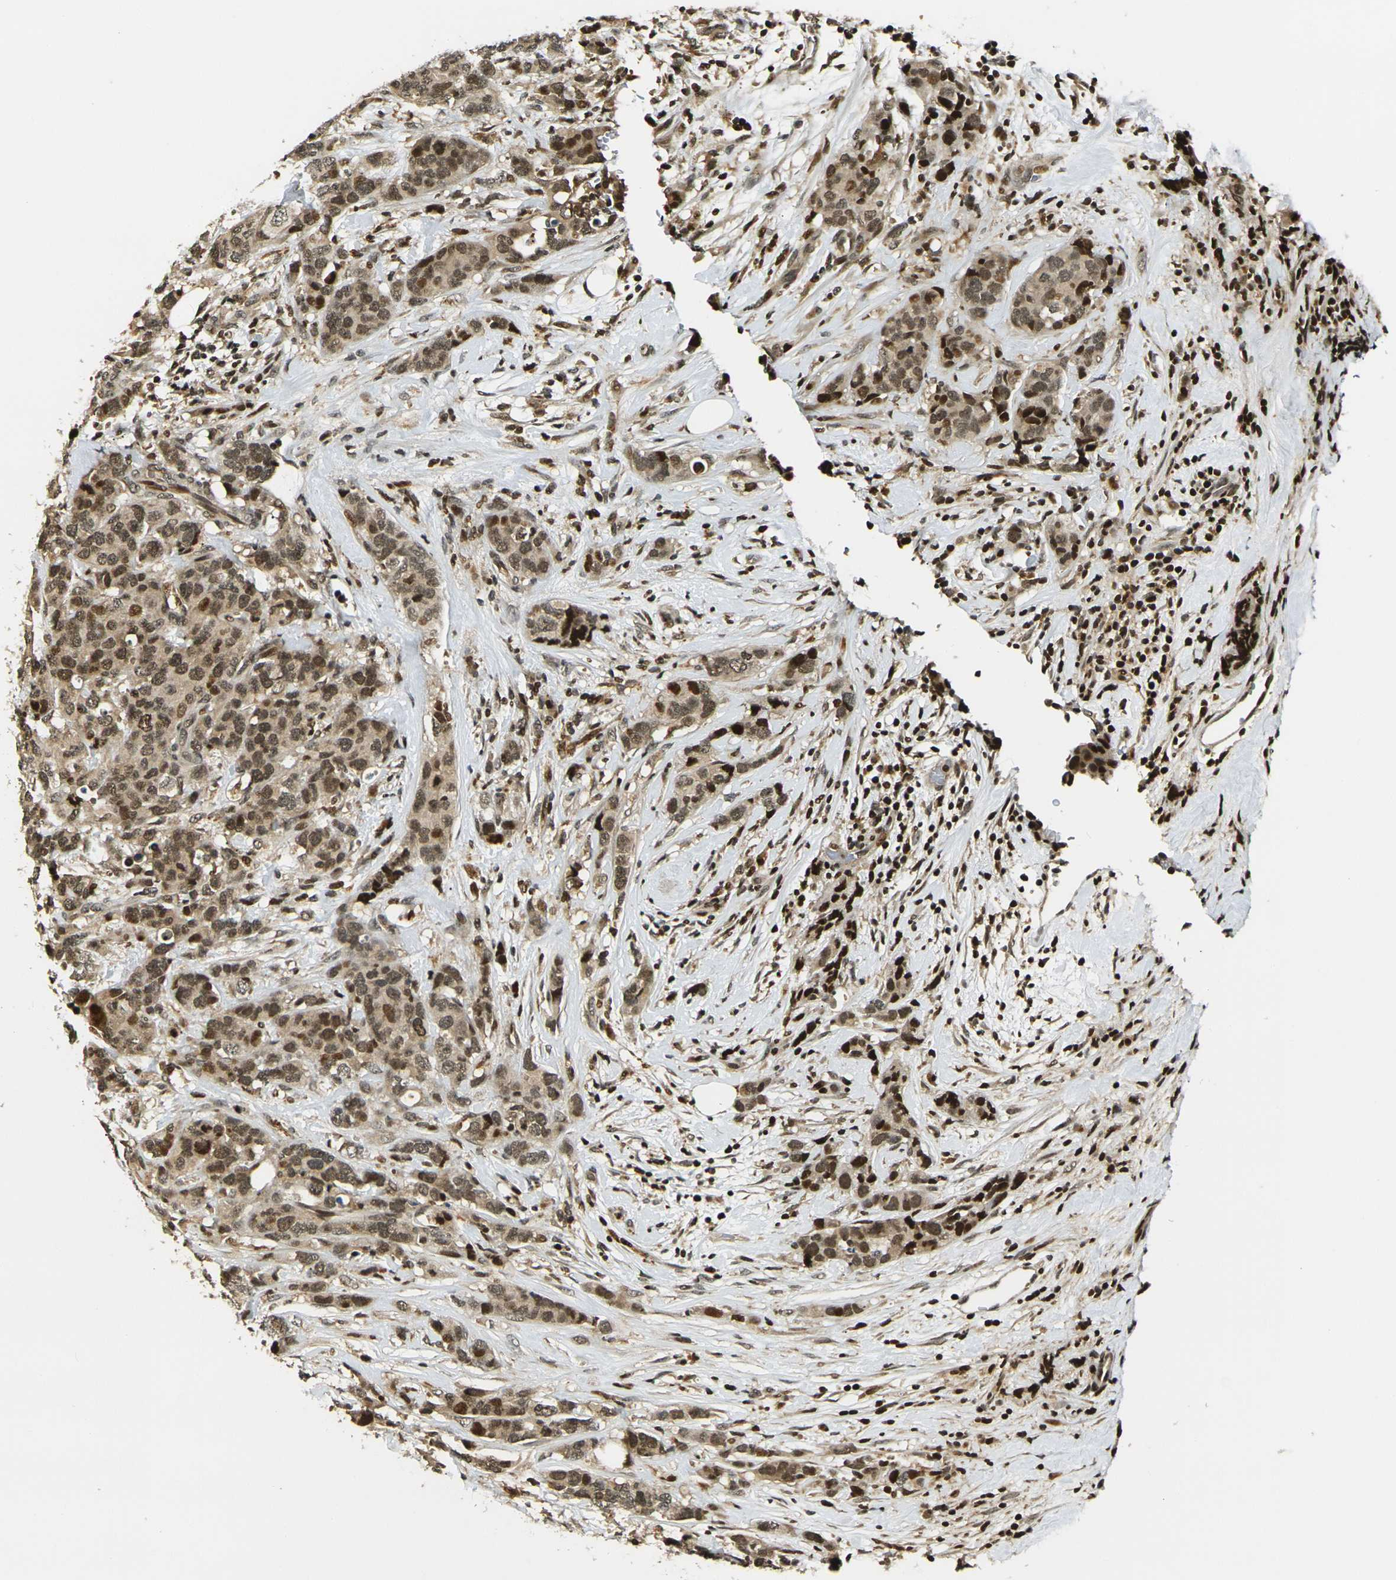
{"staining": {"intensity": "moderate", "quantity": ">75%", "location": "cytoplasmic/membranous,nuclear"}, "tissue": "breast cancer", "cell_type": "Tumor cells", "image_type": "cancer", "snomed": [{"axis": "morphology", "description": "Lobular carcinoma"}, {"axis": "topography", "description": "Breast"}], "caption": "Brown immunohistochemical staining in lobular carcinoma (breast) displays moderate cytoplasmic/membranous and nuclear staining in about >75% of tumor cells.", "gene": "ACTL6A", "patient": {"sex": "female", "age": 59}}